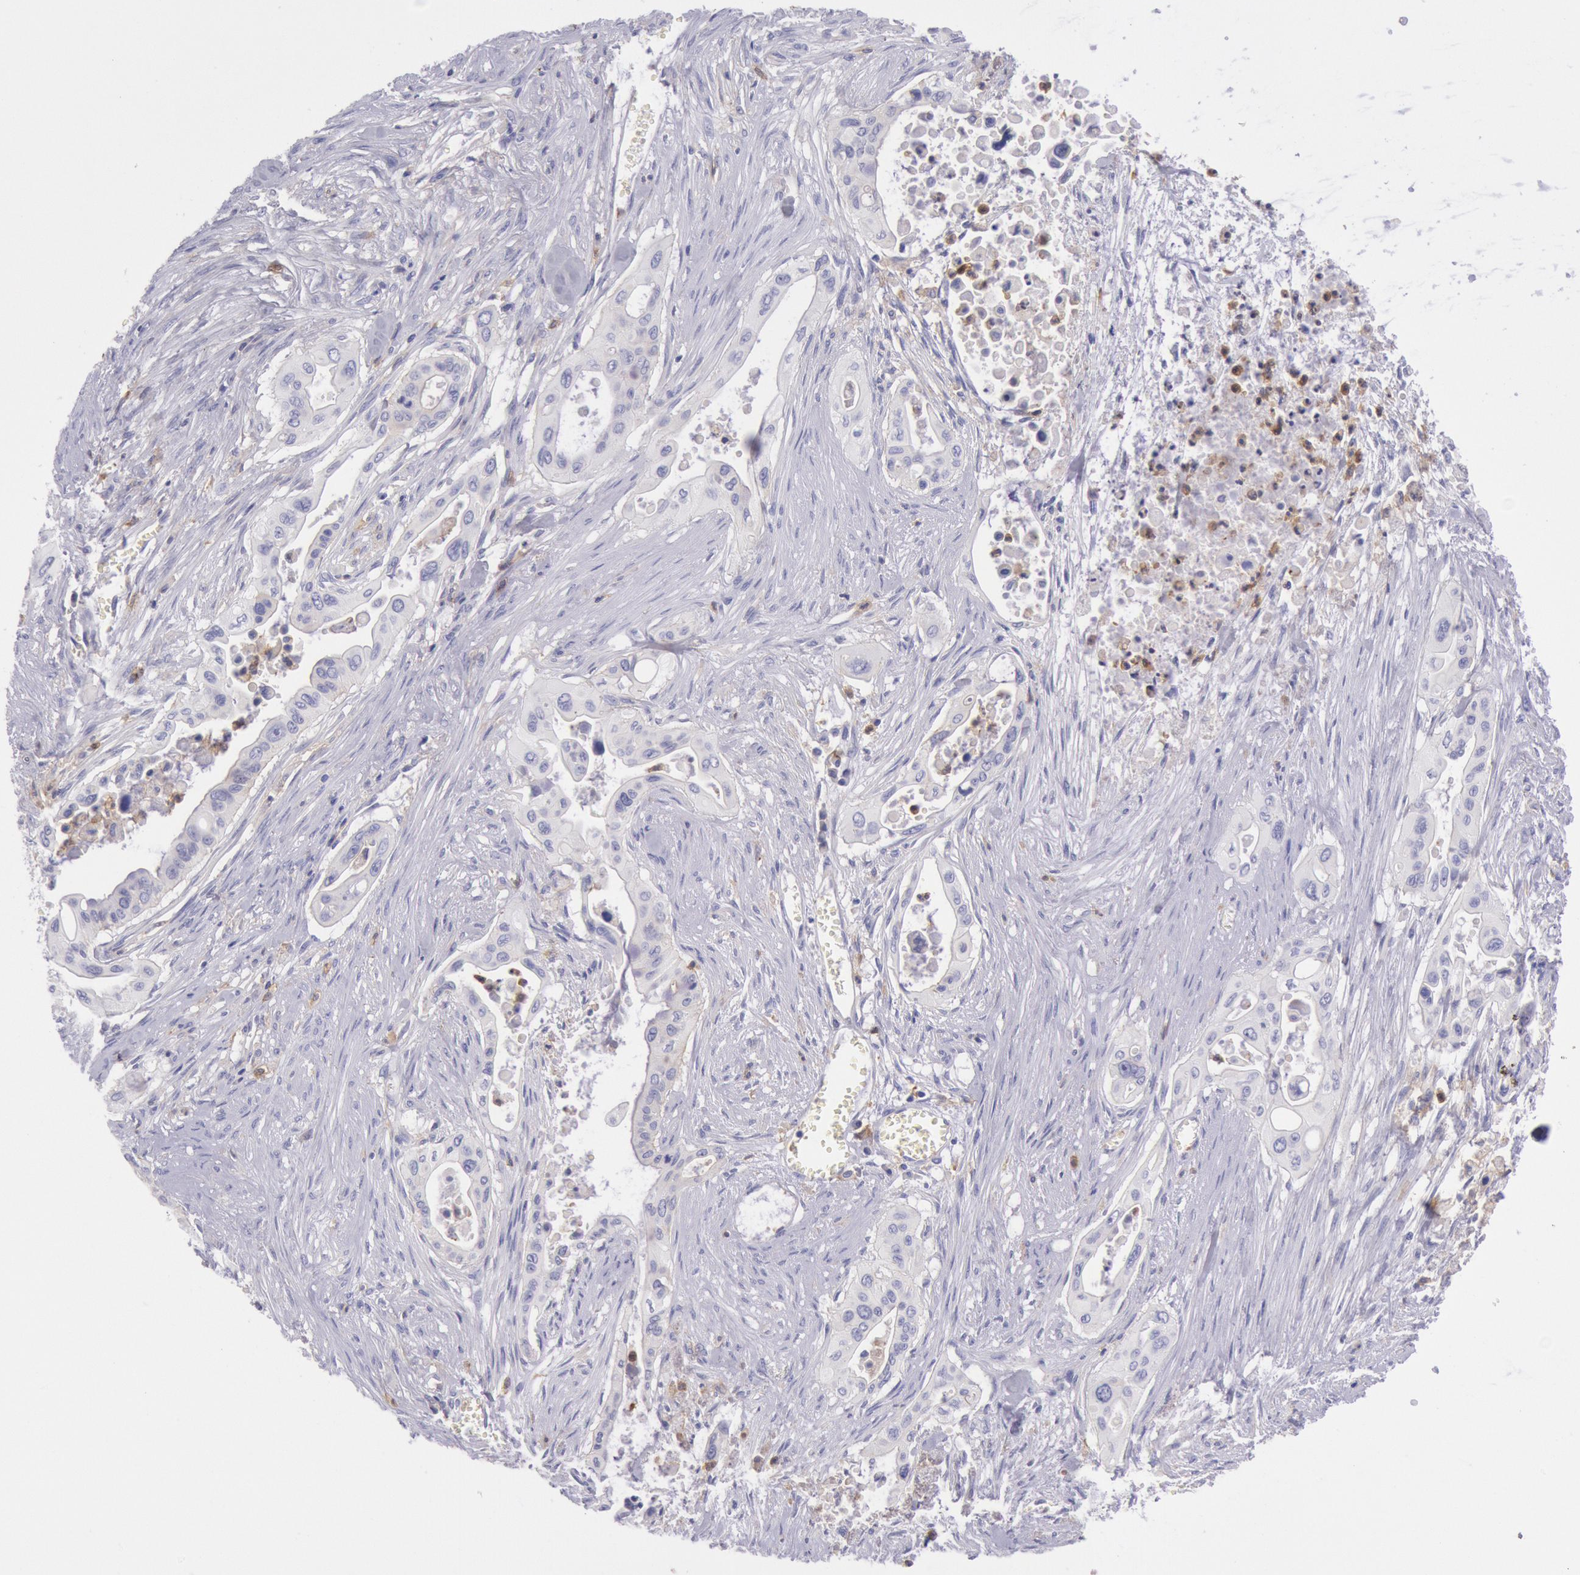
{"staining": {"intensity": "negative", "quantity": "none", "location": "none"}, "tissue": "pancreatic cancer", "cell_type": "Tumor cells", "image_type": "cancer", "snomed": [{"axis": "morphology", "description": "Adenocarcinoma, NOS"}, {"axis": "topography", "description": "Pancreas"}], "caption": "High magnification brightfield microscopy of pancreatic cancer (adenocarcinoma) stained with DAB (brown) and counterstained with hematoxylin (blue): tumor cells show no significant positivity.", "gene": "LYN", "patient": {"sex": "male", "age": 77}}